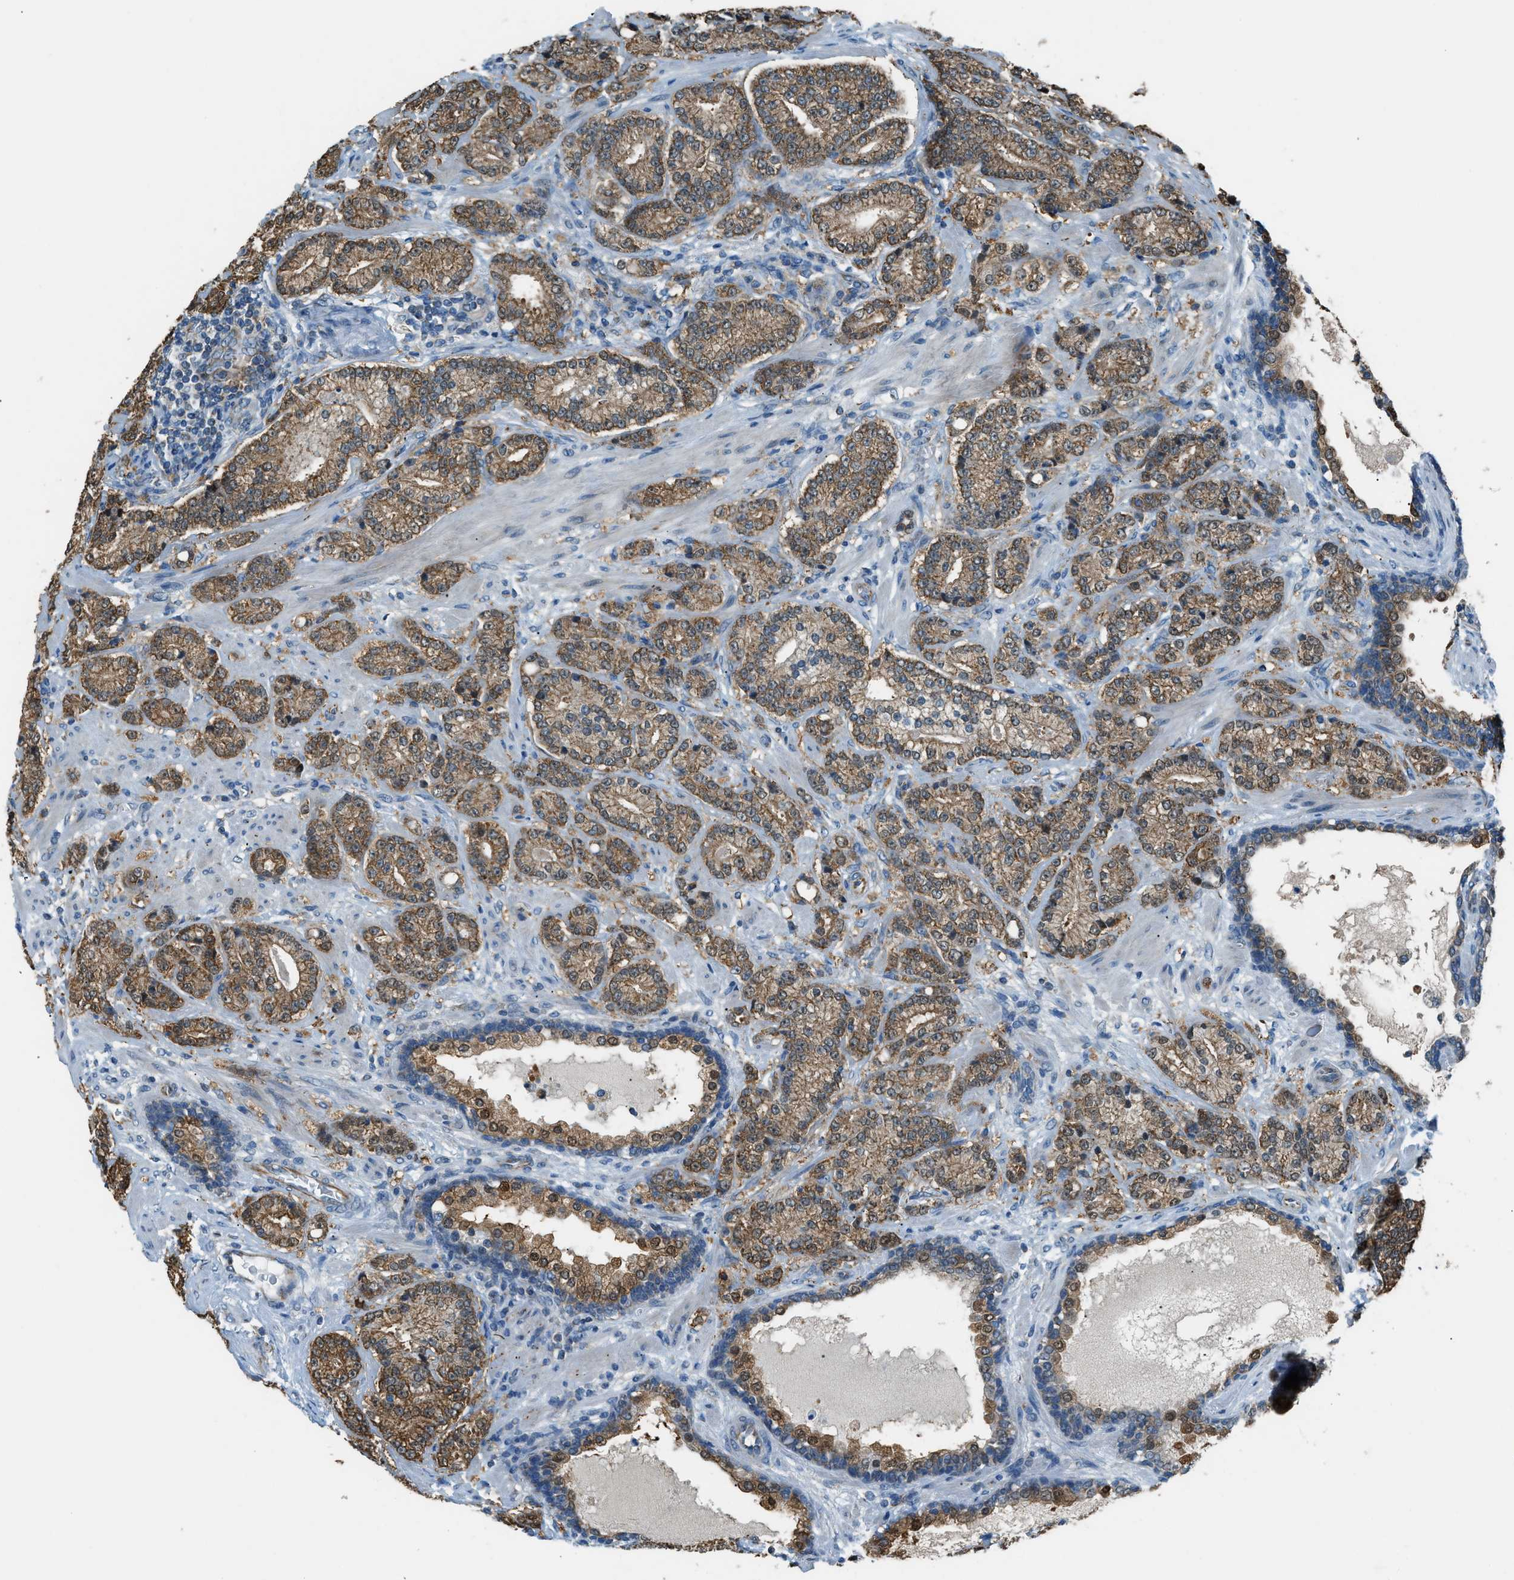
{"staining": {"intensity": "moderate", "quantity": ">75%", "location": "cytoplasmic/membranous"}, "tissue": "prostate cancer", "cell_type": "Tumor cells", "image_type": "cancer", "snomed": [{"axis": "morphology", "description": "Adenocarcinoma, High grade"}, {"axis": "topography", "description": "Prostate"}], "caption": "Immunohistochemical staining of prostate cancer shows medium levels of moderate cytoplasmic/membranous positivity in approximately >75% of tumor cells. (Brightfield microscopy of DAB IHC at high magnification).", "gene": "PIGG", "patient": {"sex": "male", "age": 61}}